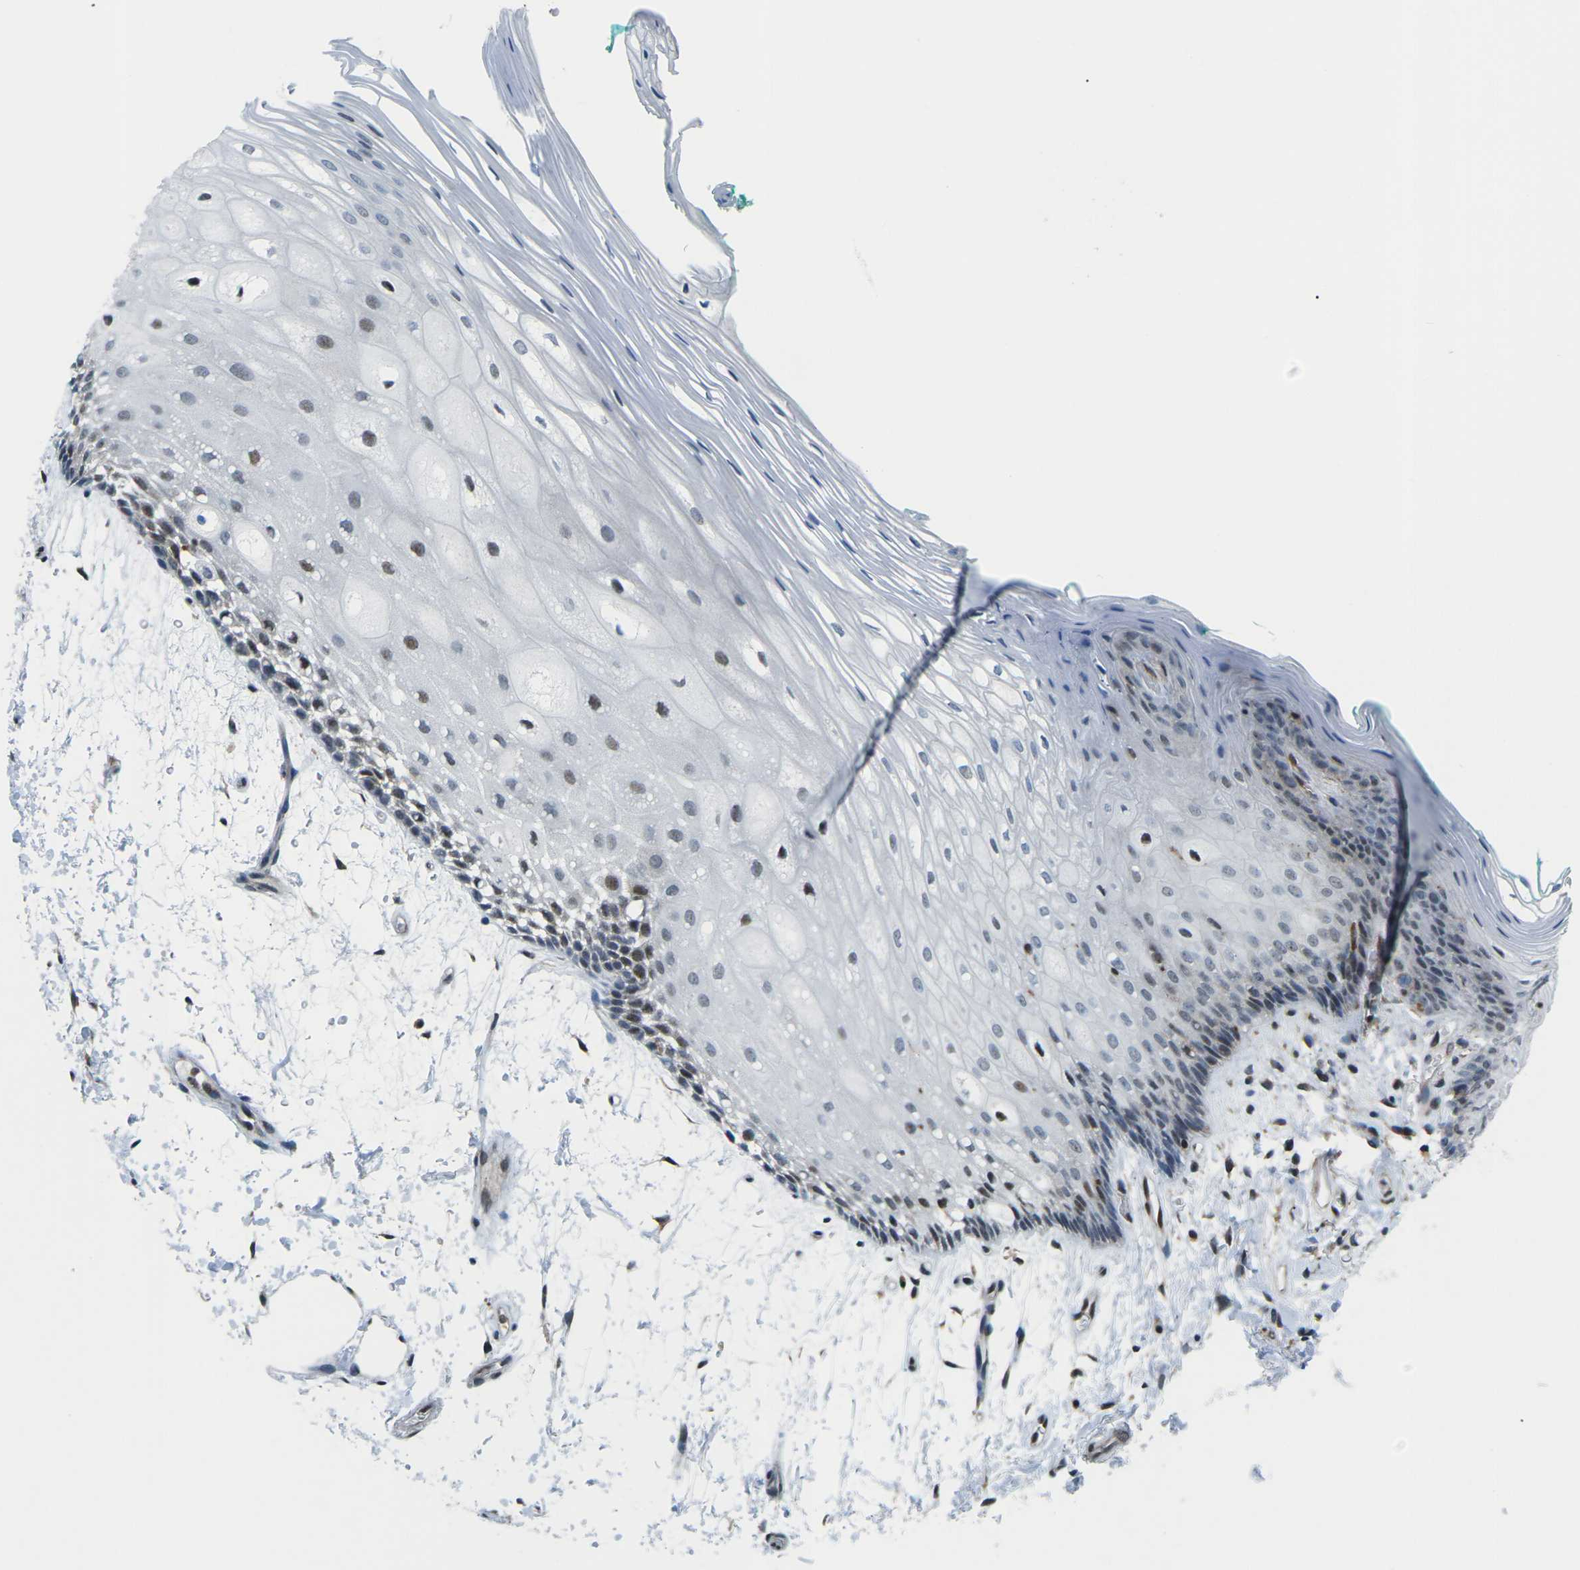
{"staining": {"intensity": "strong", "quantity": "<25%", "location": "nuclear"}, "tissue": "oral mucosa", "cell_type": "Squamous epithelial cells", "image_type": "normal", "snomed": [{"axis": "morphology", "description": "Normal tissue, NOS"}, {"axis": "topography", "description": "Skeletal muscle"}, {"axis": "topography", "description": "Oral tissue"}, {"axis": "topography", "description": "Peripheral nerve tissue"}], "caption": "DAB (3,3'-diaminobenzidine) immunohistochemical staining of benign oral mucosa displays strong nuclear protein staining in about <25% of squamous epithelial cells.", "gene": "MBNL1", "patient": {"sex": "female", "age": 84}}